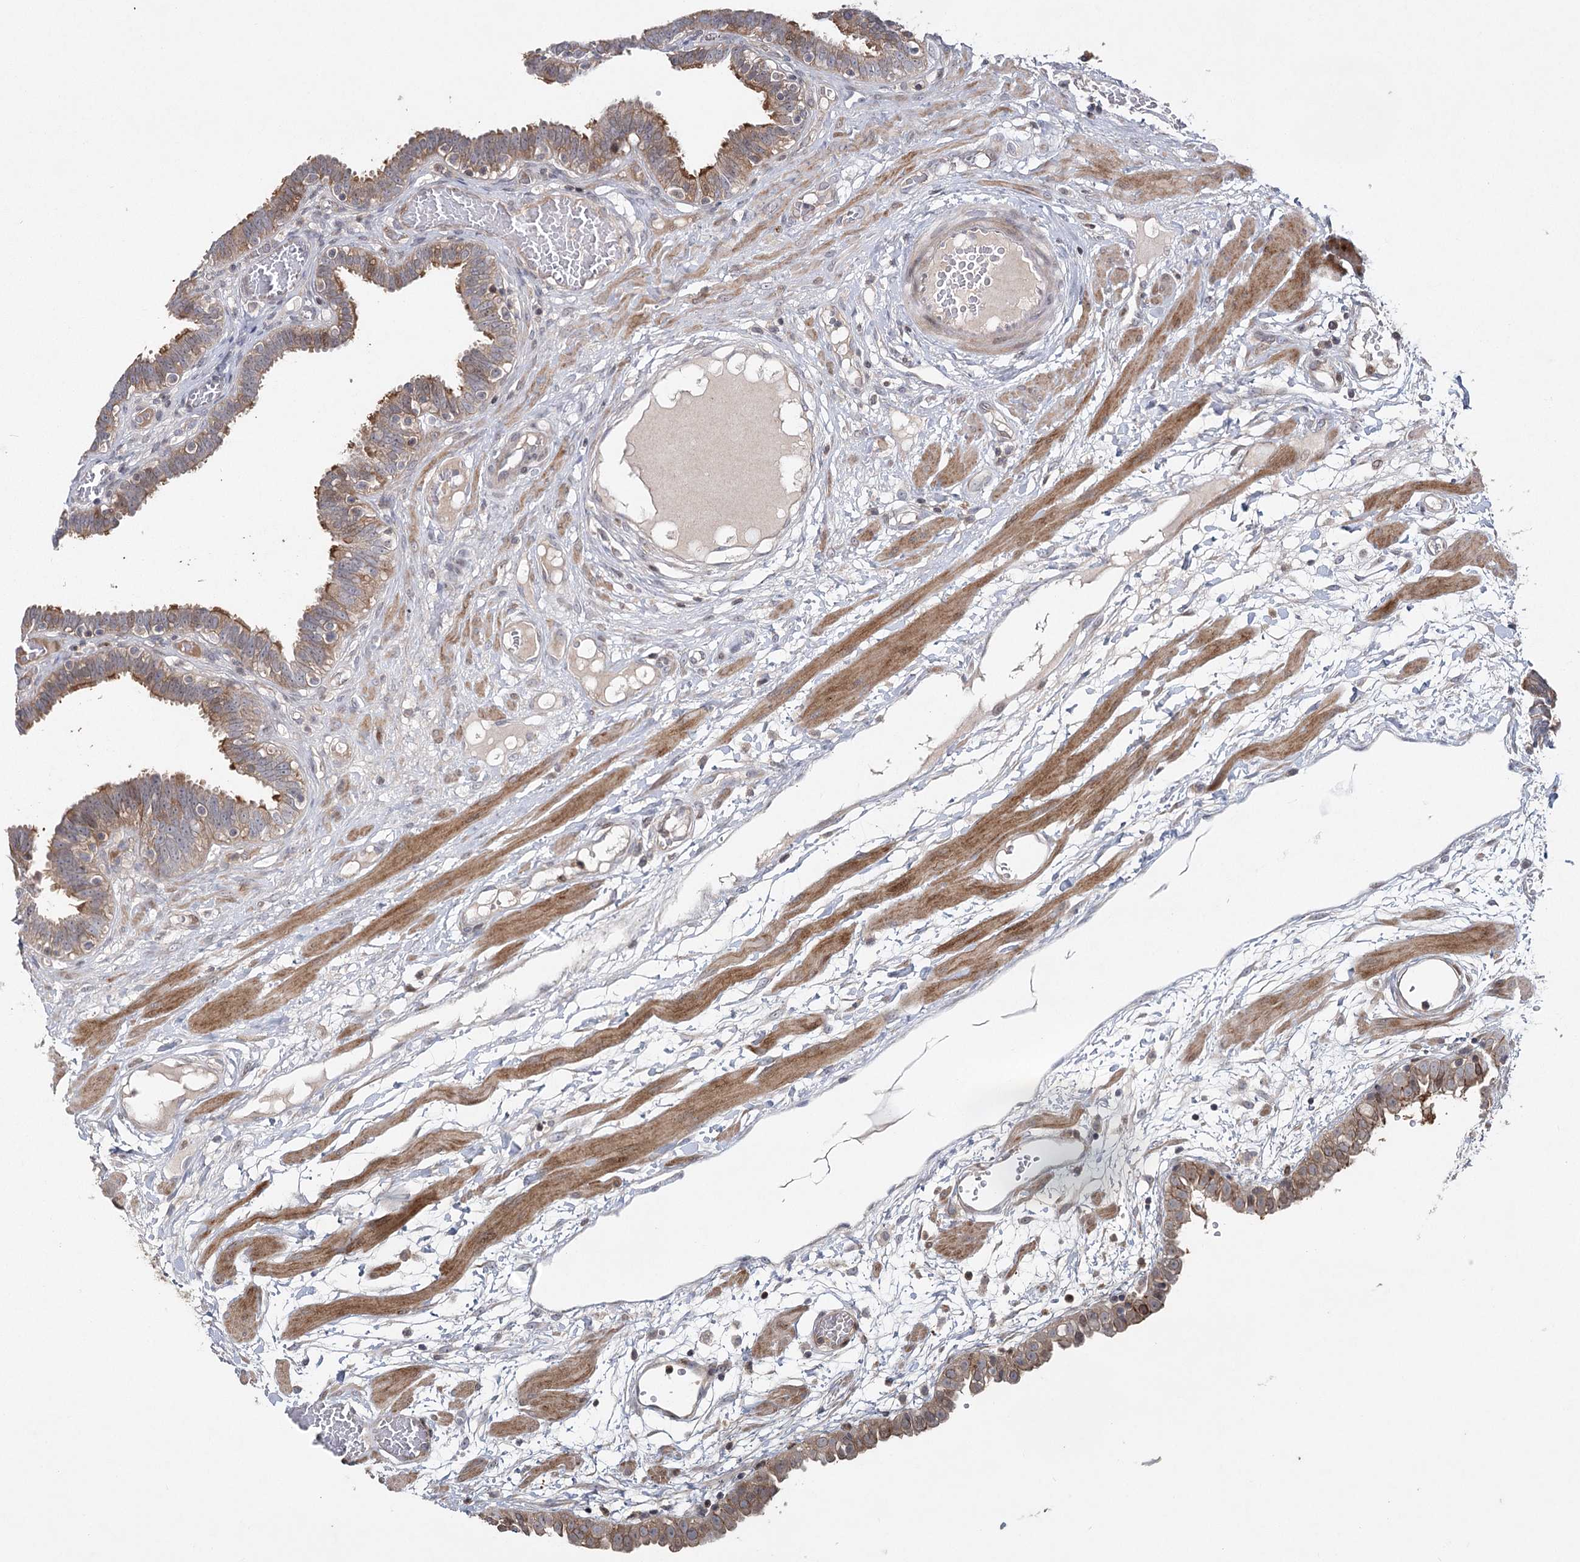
{"staining": {"intensity": "moderate", "quantity": ">75%", "location": "cytoplasmic/membranous"}, "tissue": "fallopian tube", "cell_type": "Glandular cells", "image_type": "normal", "snomed": [{"axis": "morphology", "description": "Normal tissue, NOS"}, {"axis": "topography", "description": "Fallopian tube"}, {"axis": "topography", "description": "Placenta"}], "caption": "Glandular cells exhibit medium levels of moderate cytoplasmic/membranous staining in about >75% of cells in normal human fallopian tube. The staining was performed using DAB (3,3'-diaminobenzidine), with brown indicating positive protein expression. Nuclei are stained blue with hematoxylin.", "gene": "MAP3K13", "patient": {"sex": "female", "age": 32}}